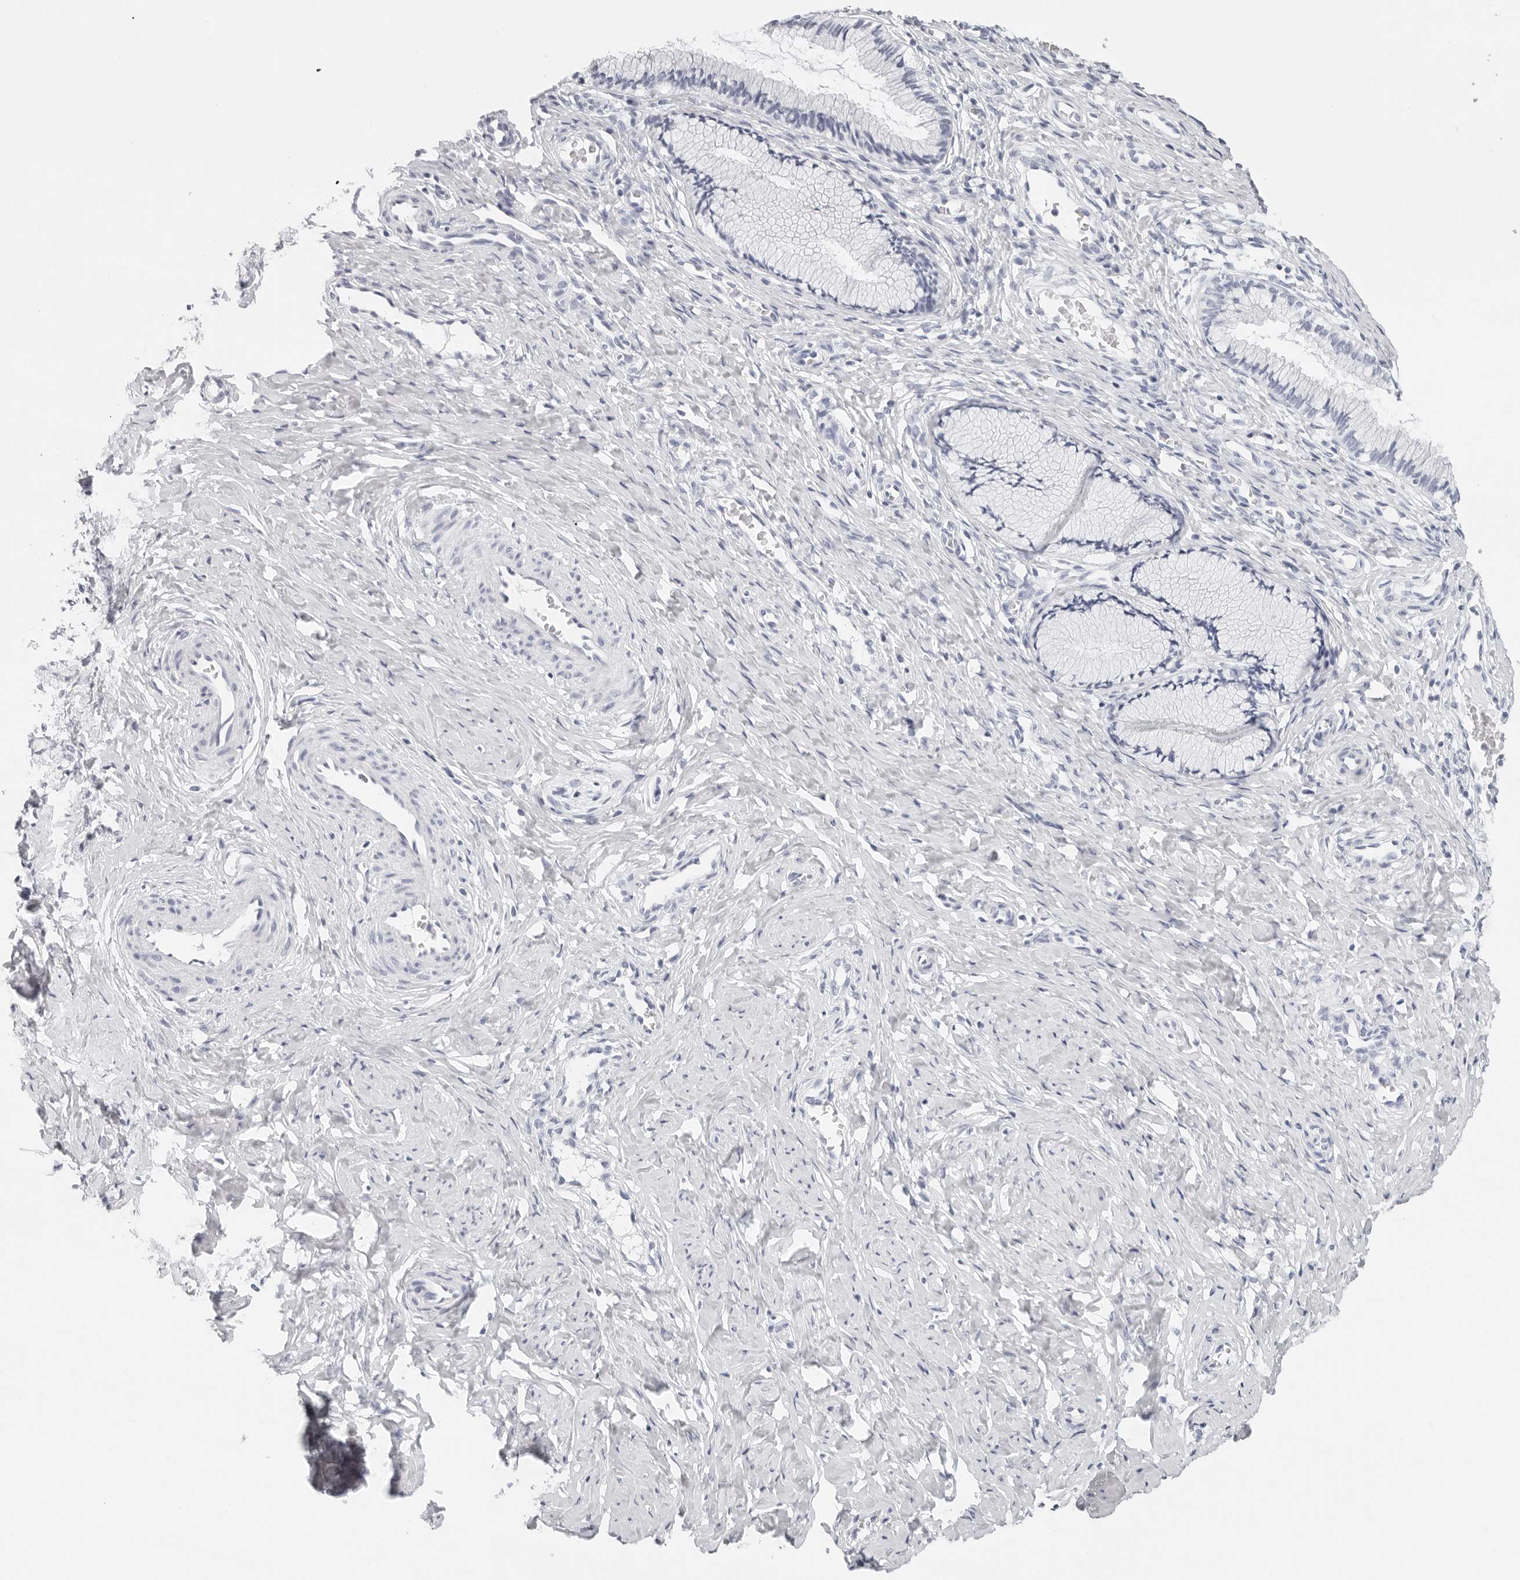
{"staining": {"intensity": "negative", "quantity": "none", "location": "none"}, "tissue": "cervix", "cell_type": "Glandular cells", "image_type": "normal", "snomed": [{"axis": "morphology", "description": "Normal tissue, NOS"}, {"axis": "topography", "description": "Cervix"}], "caption": "Immunohistochemical staining of unremarkable cervix displays no significant positivity in glandular cells.", "gene": "CST1", "patient": {"sex": "female", "age": 27}}